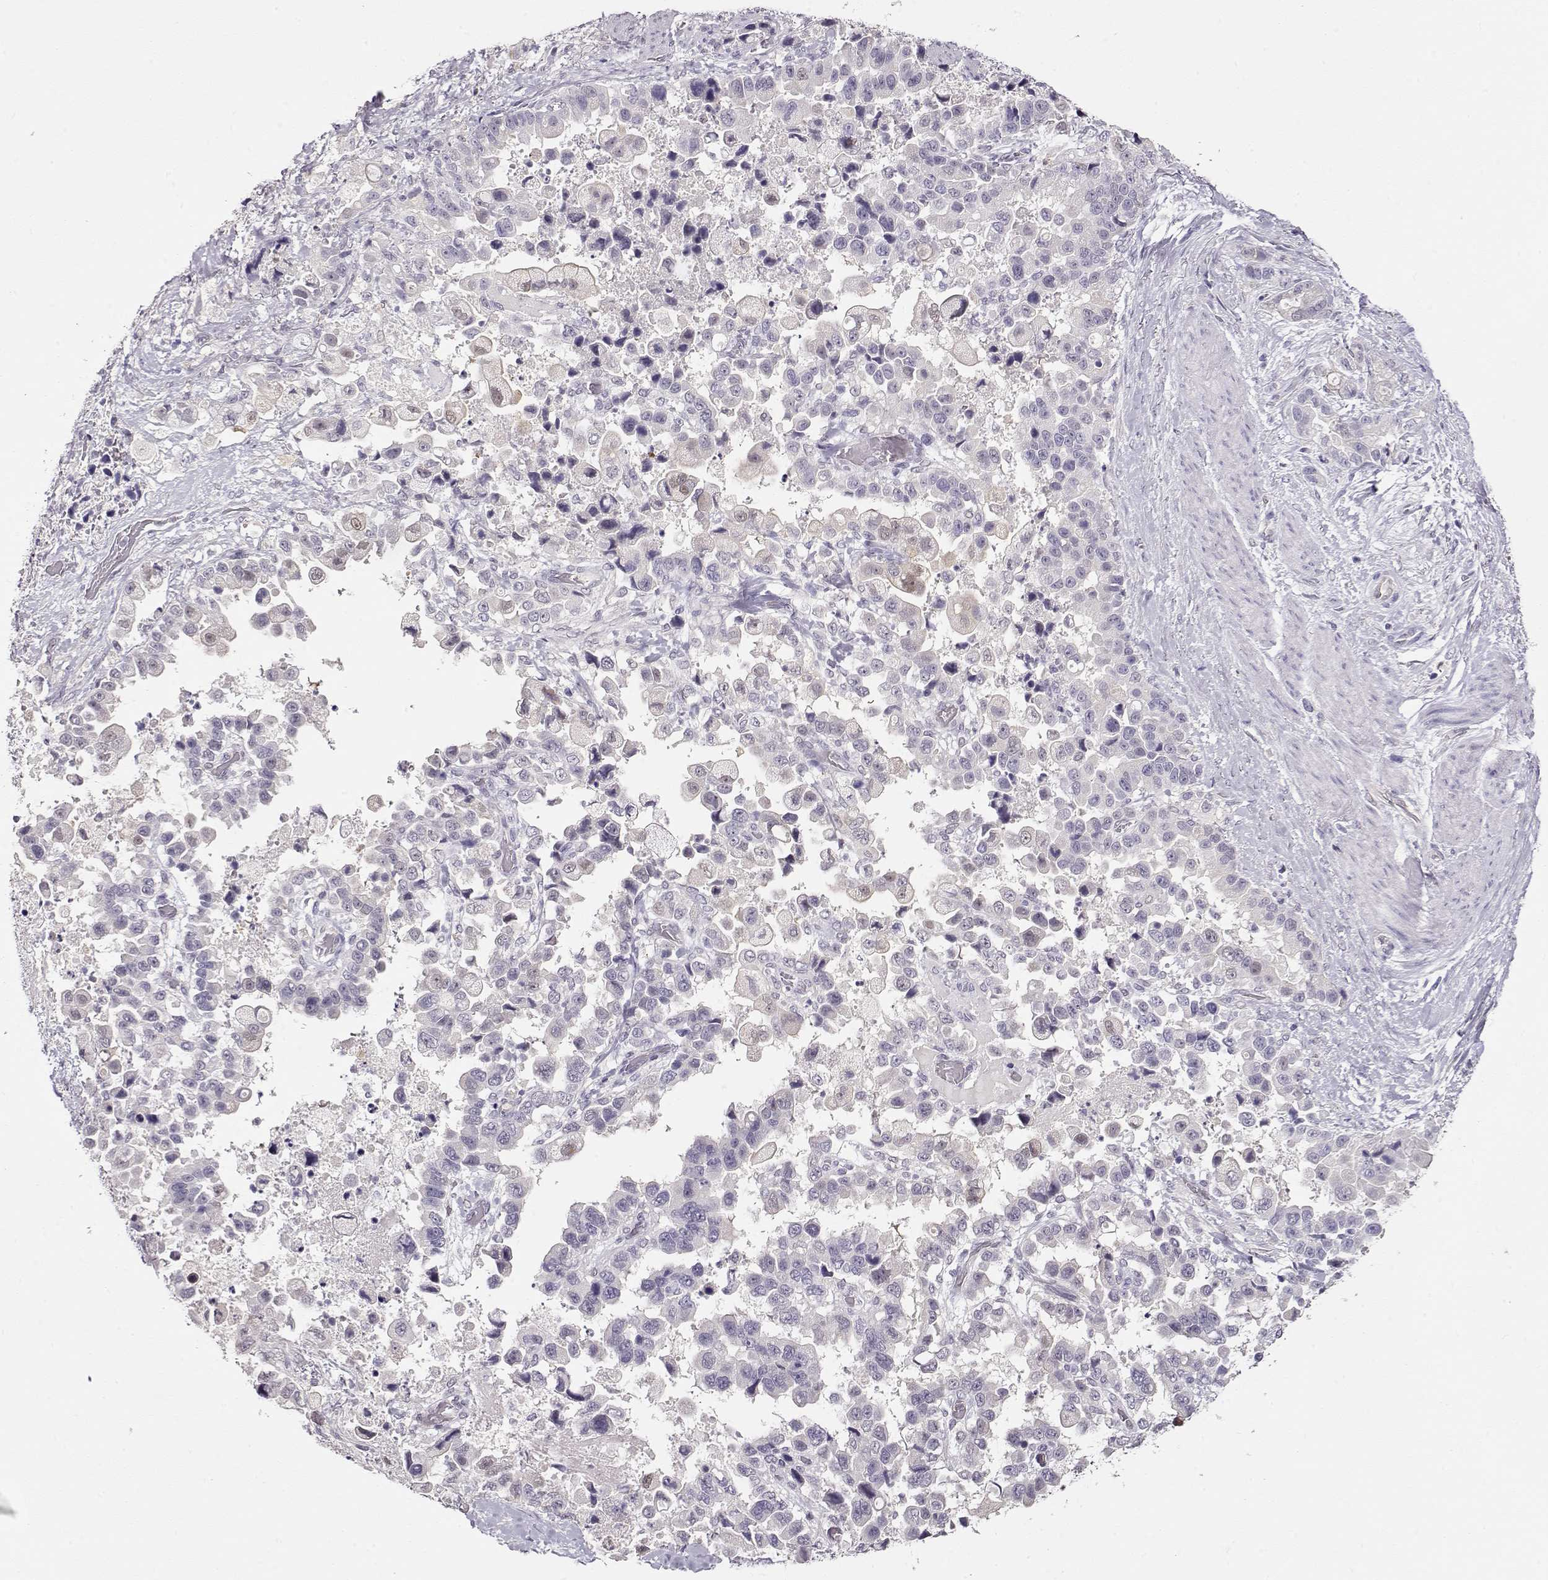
{"staining": {"intensity": "negative", "quantity": "none", "location": "none"}, "tissue": "stomach cancer", "cell_type": "Tumor cells", "image_type": "cancer", "snomed": [{"axis": "morphology", "description": "Adenocarcinoma, NOS"}, {"axis": "topography", "description": "Stomach"}], "caption": "This micrograph is of stomach cancer (adenocarcinoma) stained with immunohistochemistry (IHC) to label a protein in brown with the nuclei are counter-stained blue. There is no expression in tumor cells.", "gene": "CCR8", "patient": {"sex": "male", "age": 59}}